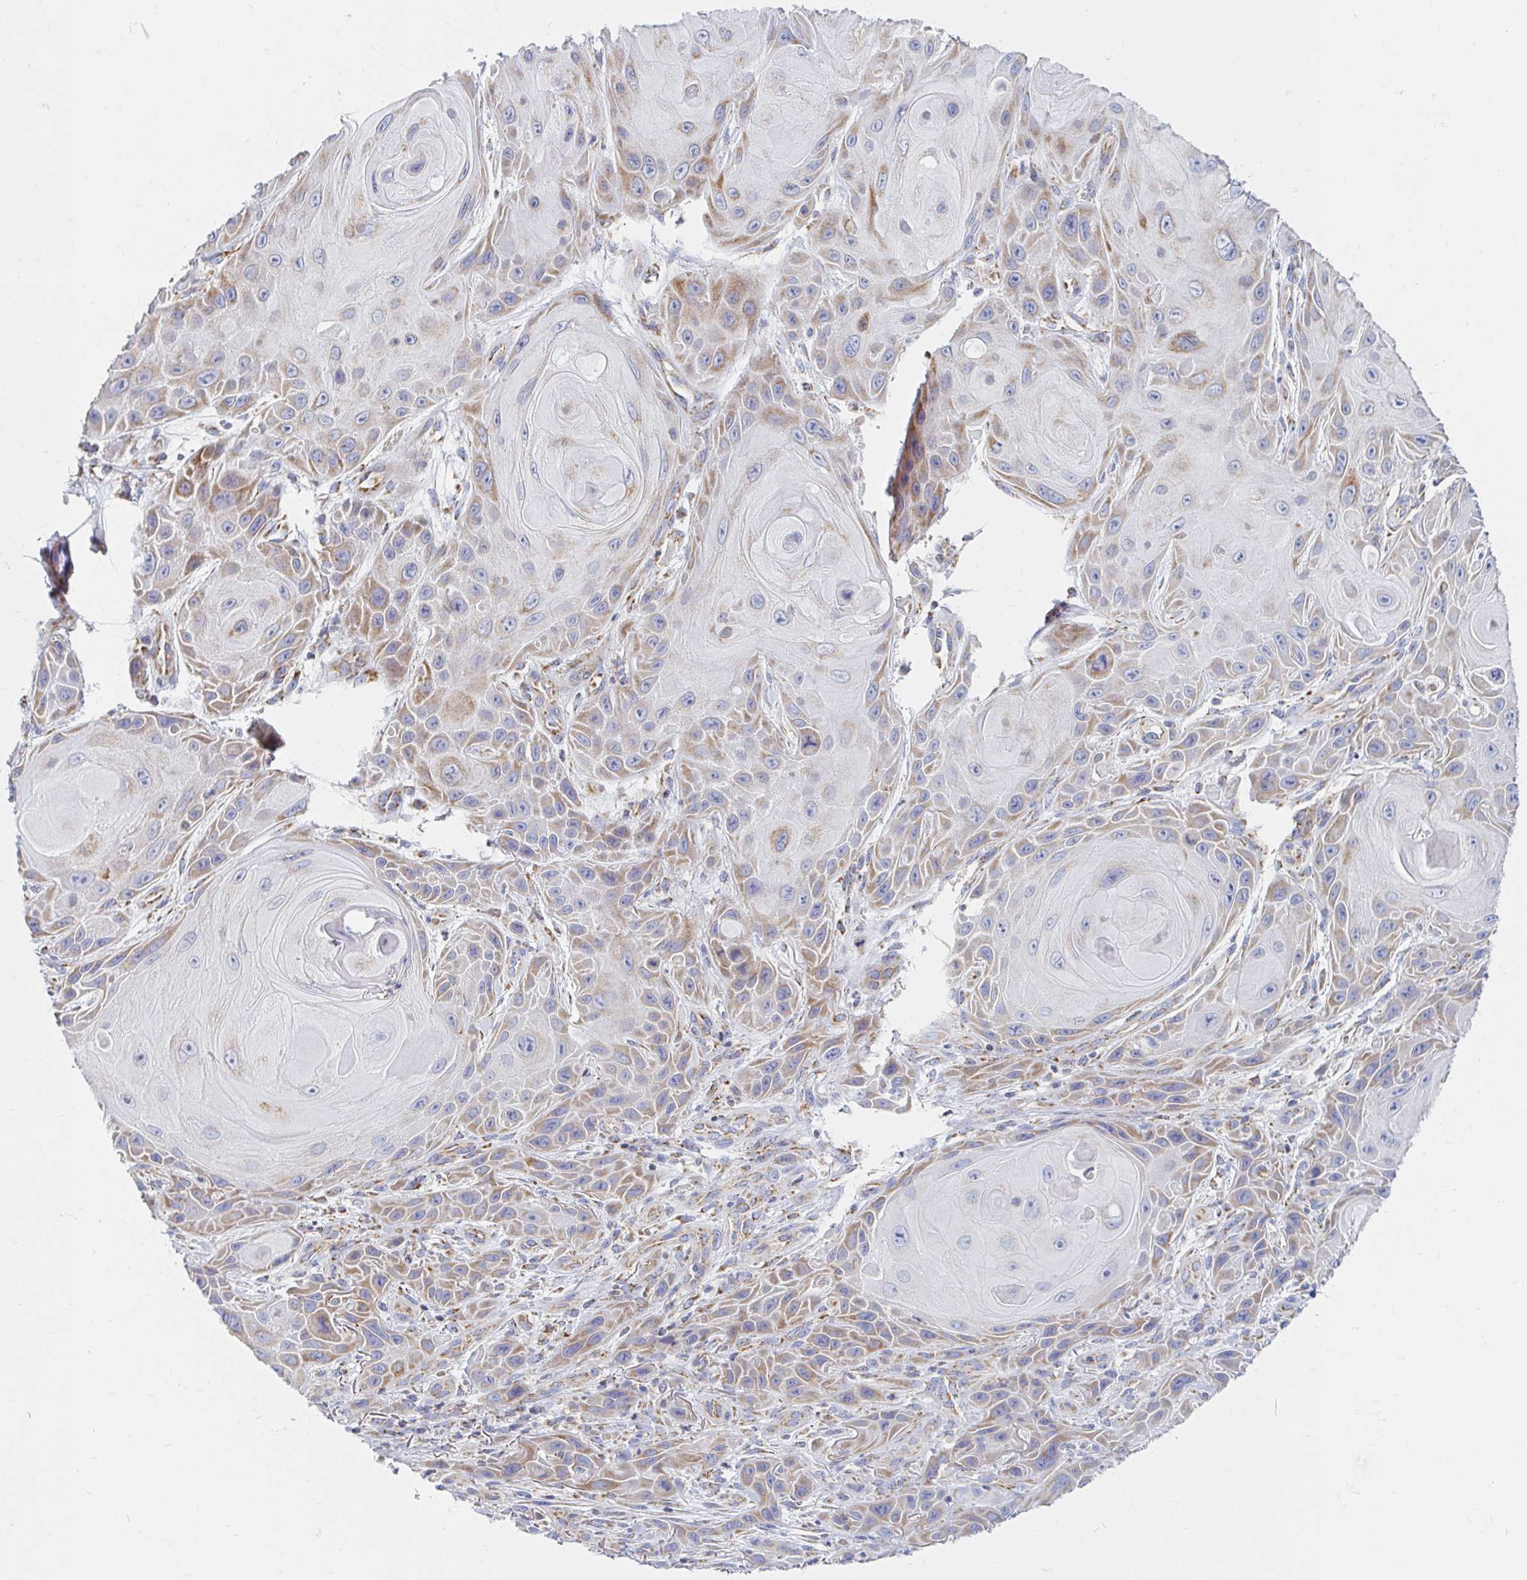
{"staining": {"intensity": "moderate", "quantity": "25%-75%", "location": "cytoplasmic/membranous"}, "tissue": "skin cancer", "cell_type": "Tumor cells", "image_type": "cancer", "snomed": [{"axis": "morphology", "description": "Squamous cell carcinoma, NOS"}, {"axis": "topography", "description": "Skin"}], "caption": "An image of skin cancer (squamous cell carcinoma) stained for a protein shows moderate cytoplasmic/membranous brown staining in tumor cells. (DAB (3,3'-diaminobenzidine) IHC with brightfield microscopy, high magnification).", "gene": "MAVS", "patient": {"sex": "female", "age": 94}}